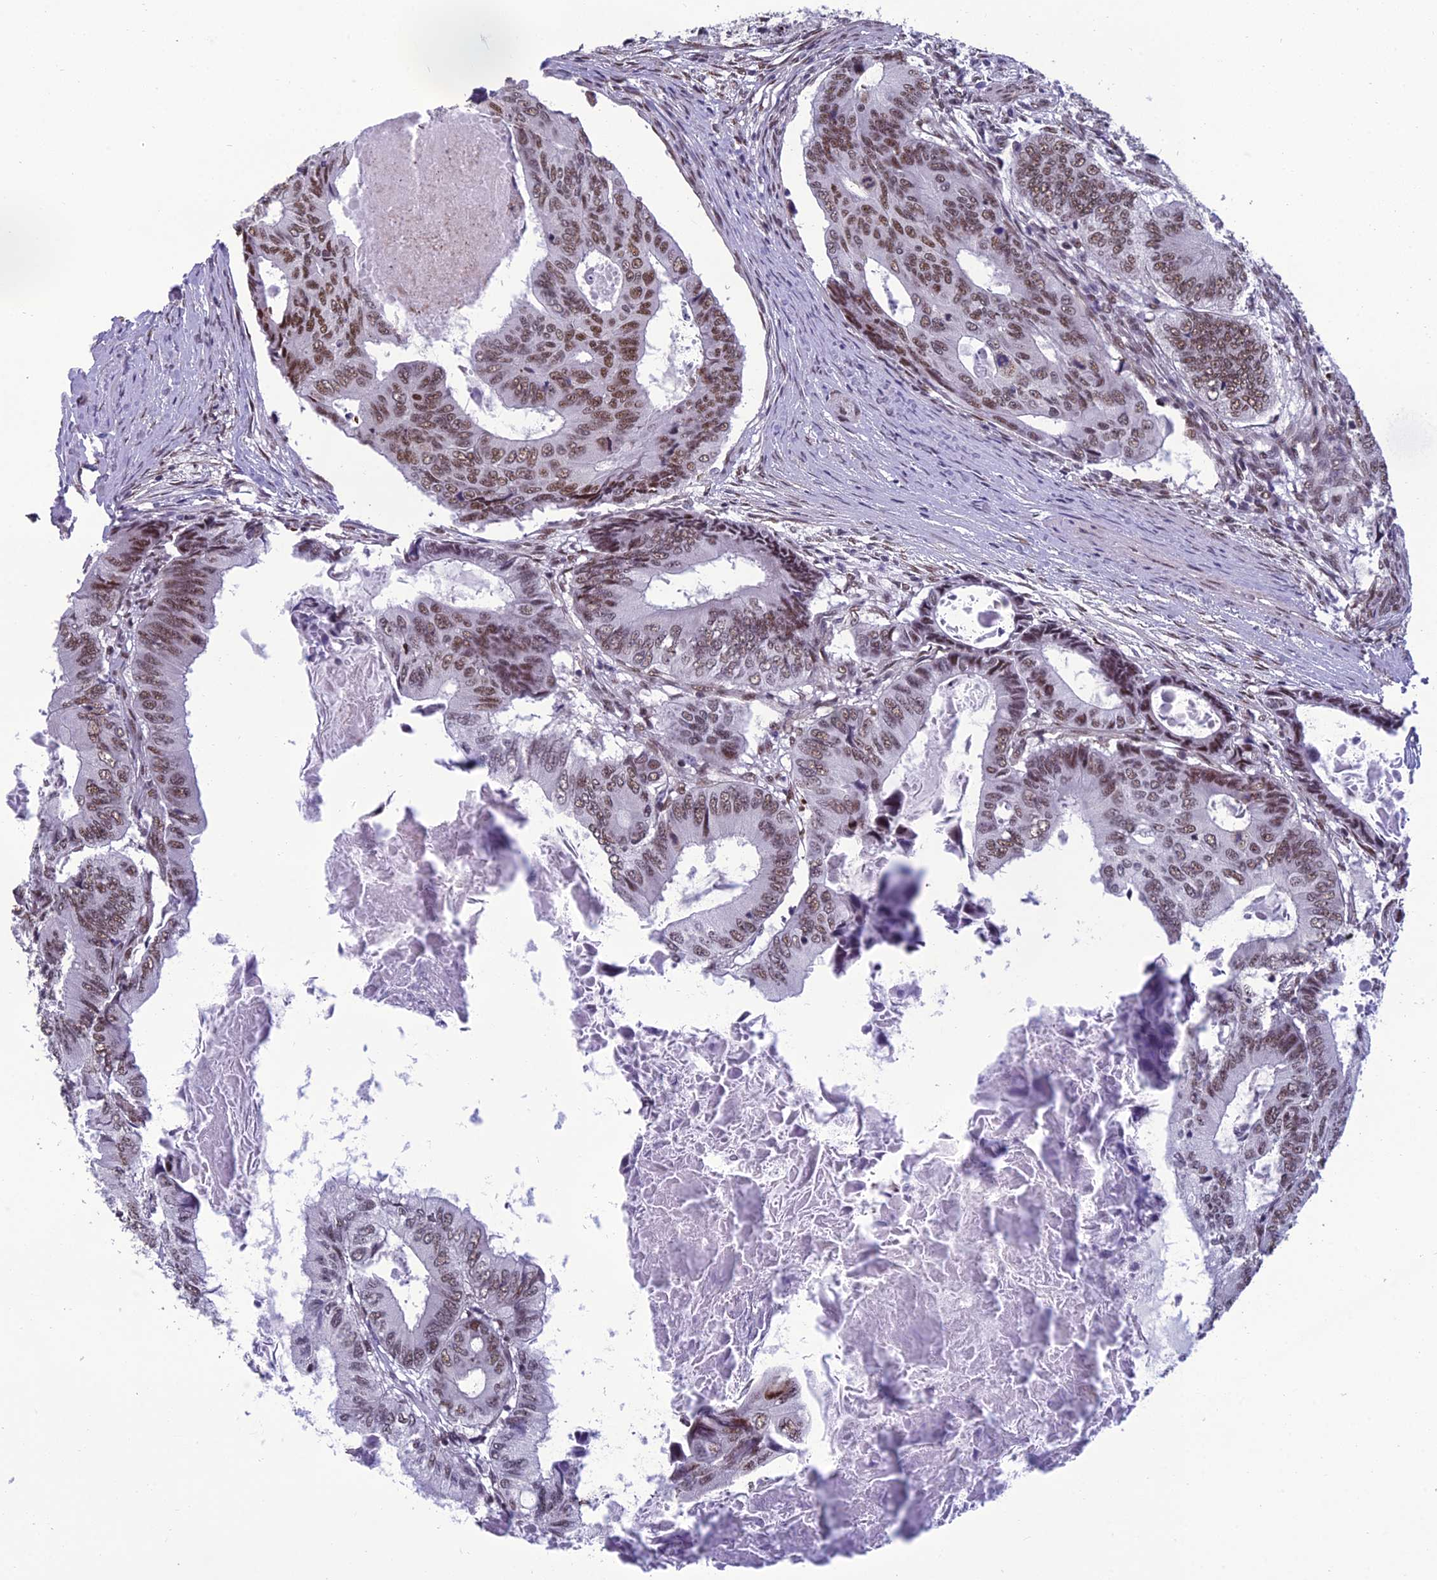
{"staining": {"intensity": "moderate", "quantity": ">75%", "location": "nuclear"}, "tissue": "colorectal cancer", "cell_type": "Tumor cells", "image_type": "cancer", "snomed": [{"axis": "morphology", "description": "Adenocarcinoma, NOS"}, {"axis": "topography", "description": "Colon"}], "caption": "High-power microscopy captured an immunohistochemistry photomicrograph of adenocarcinoma (colorectal), revealing moderate nuclear expression in approximately >75% of tumor cells. Nuclei are stained in blue.", "gene": "RSRC1", "patient": {"sex": "male", "age": 85}}